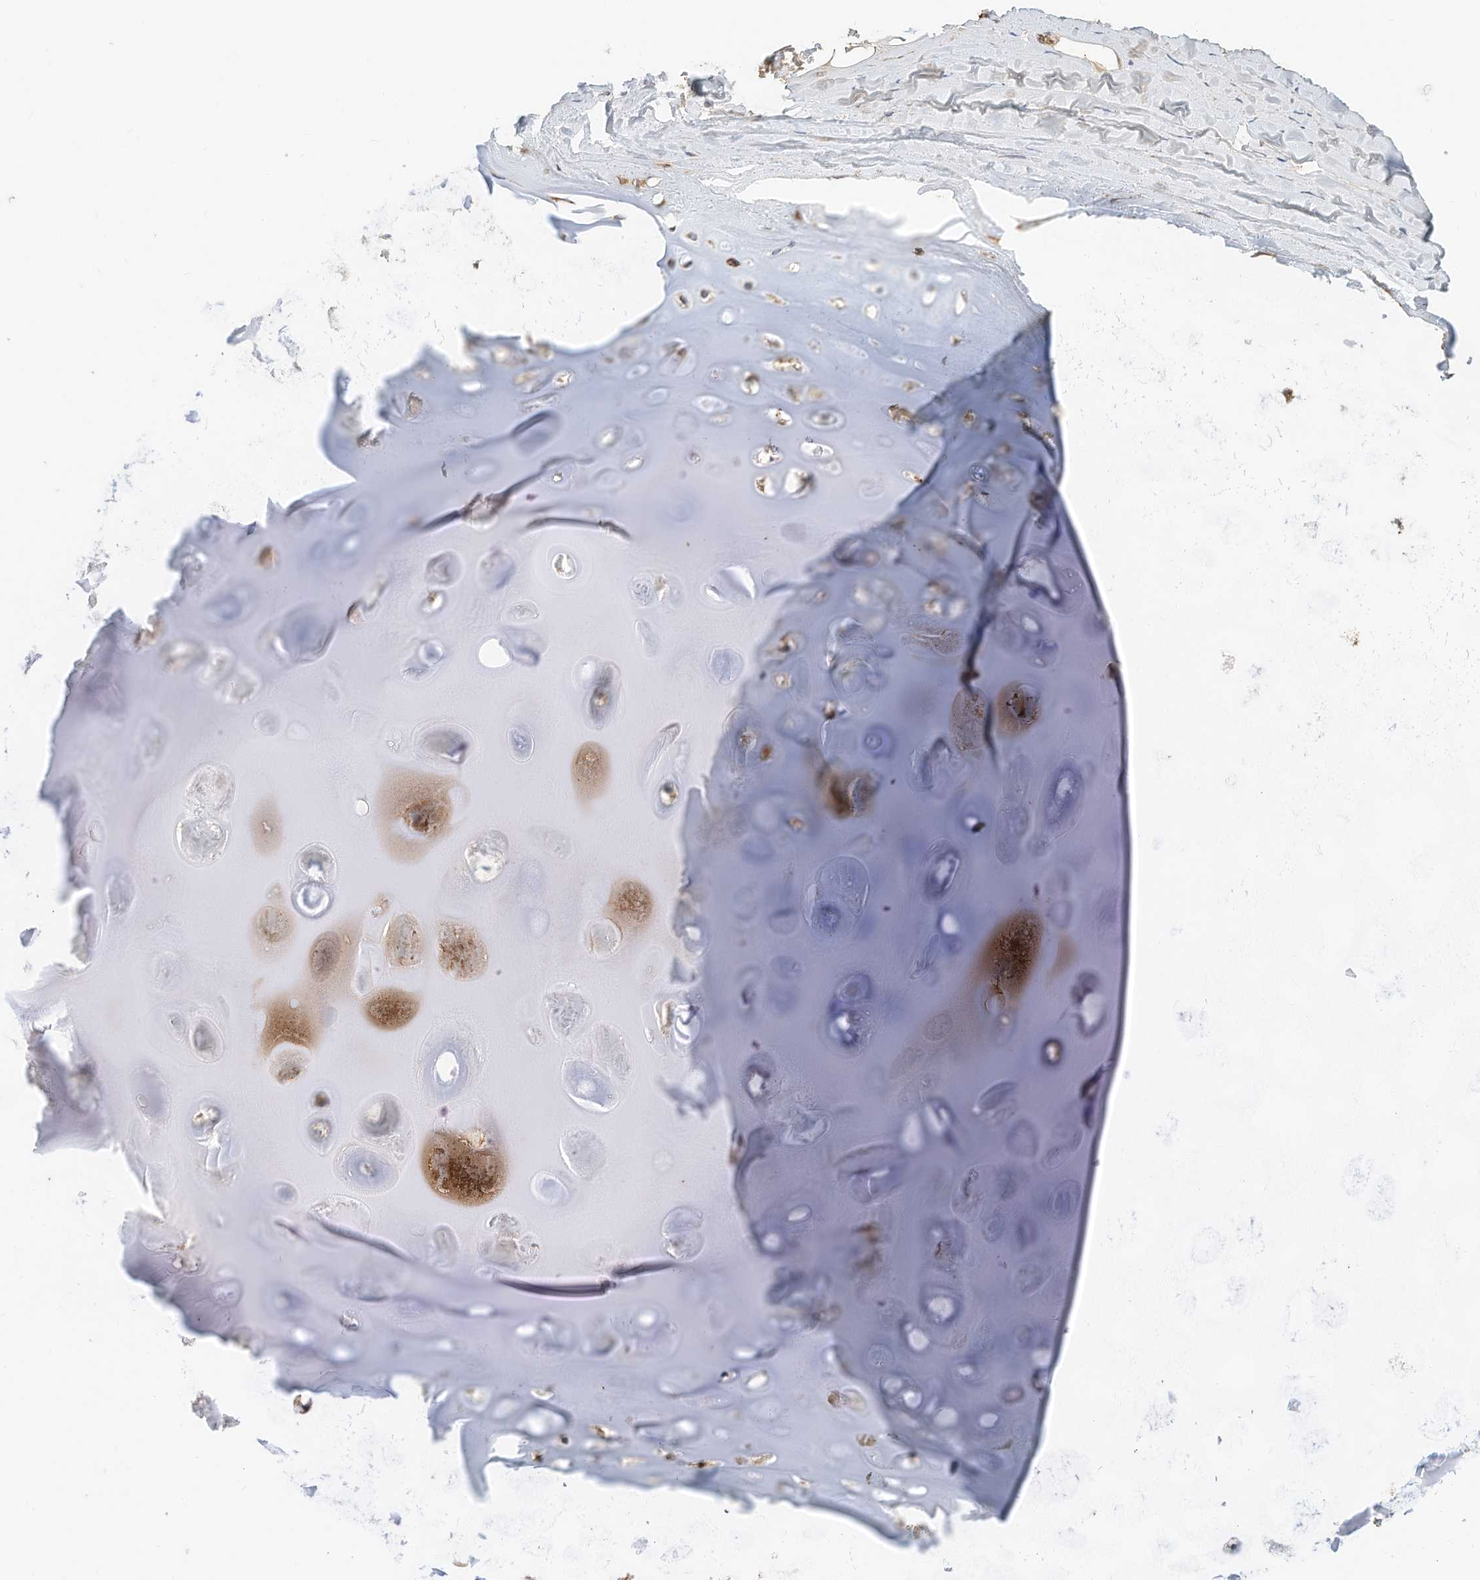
{"staining": {"intensity": "moderate", "quantity": ">75%", "location": "cytoplasmic/membranous"}, "tissue": "adipose tissue", "cell_type": "Adipocytes", "image_type": "normal", "snomed": [{"axis": "morphology", "description": "Normal tissue, NOS"}, {"axis": "topography", "description": "Cartilage tissue"}], "caption": "Immunohistochemistry photomicrograph of normal adipose tissue stained for a protein (brown), which demonstrates medium levels of moderate cytoplasmic/membranous expression in about >75% of adipocytes.", "gene": "CPAMD8", "patient": {"sex": "female", "age": 63}}